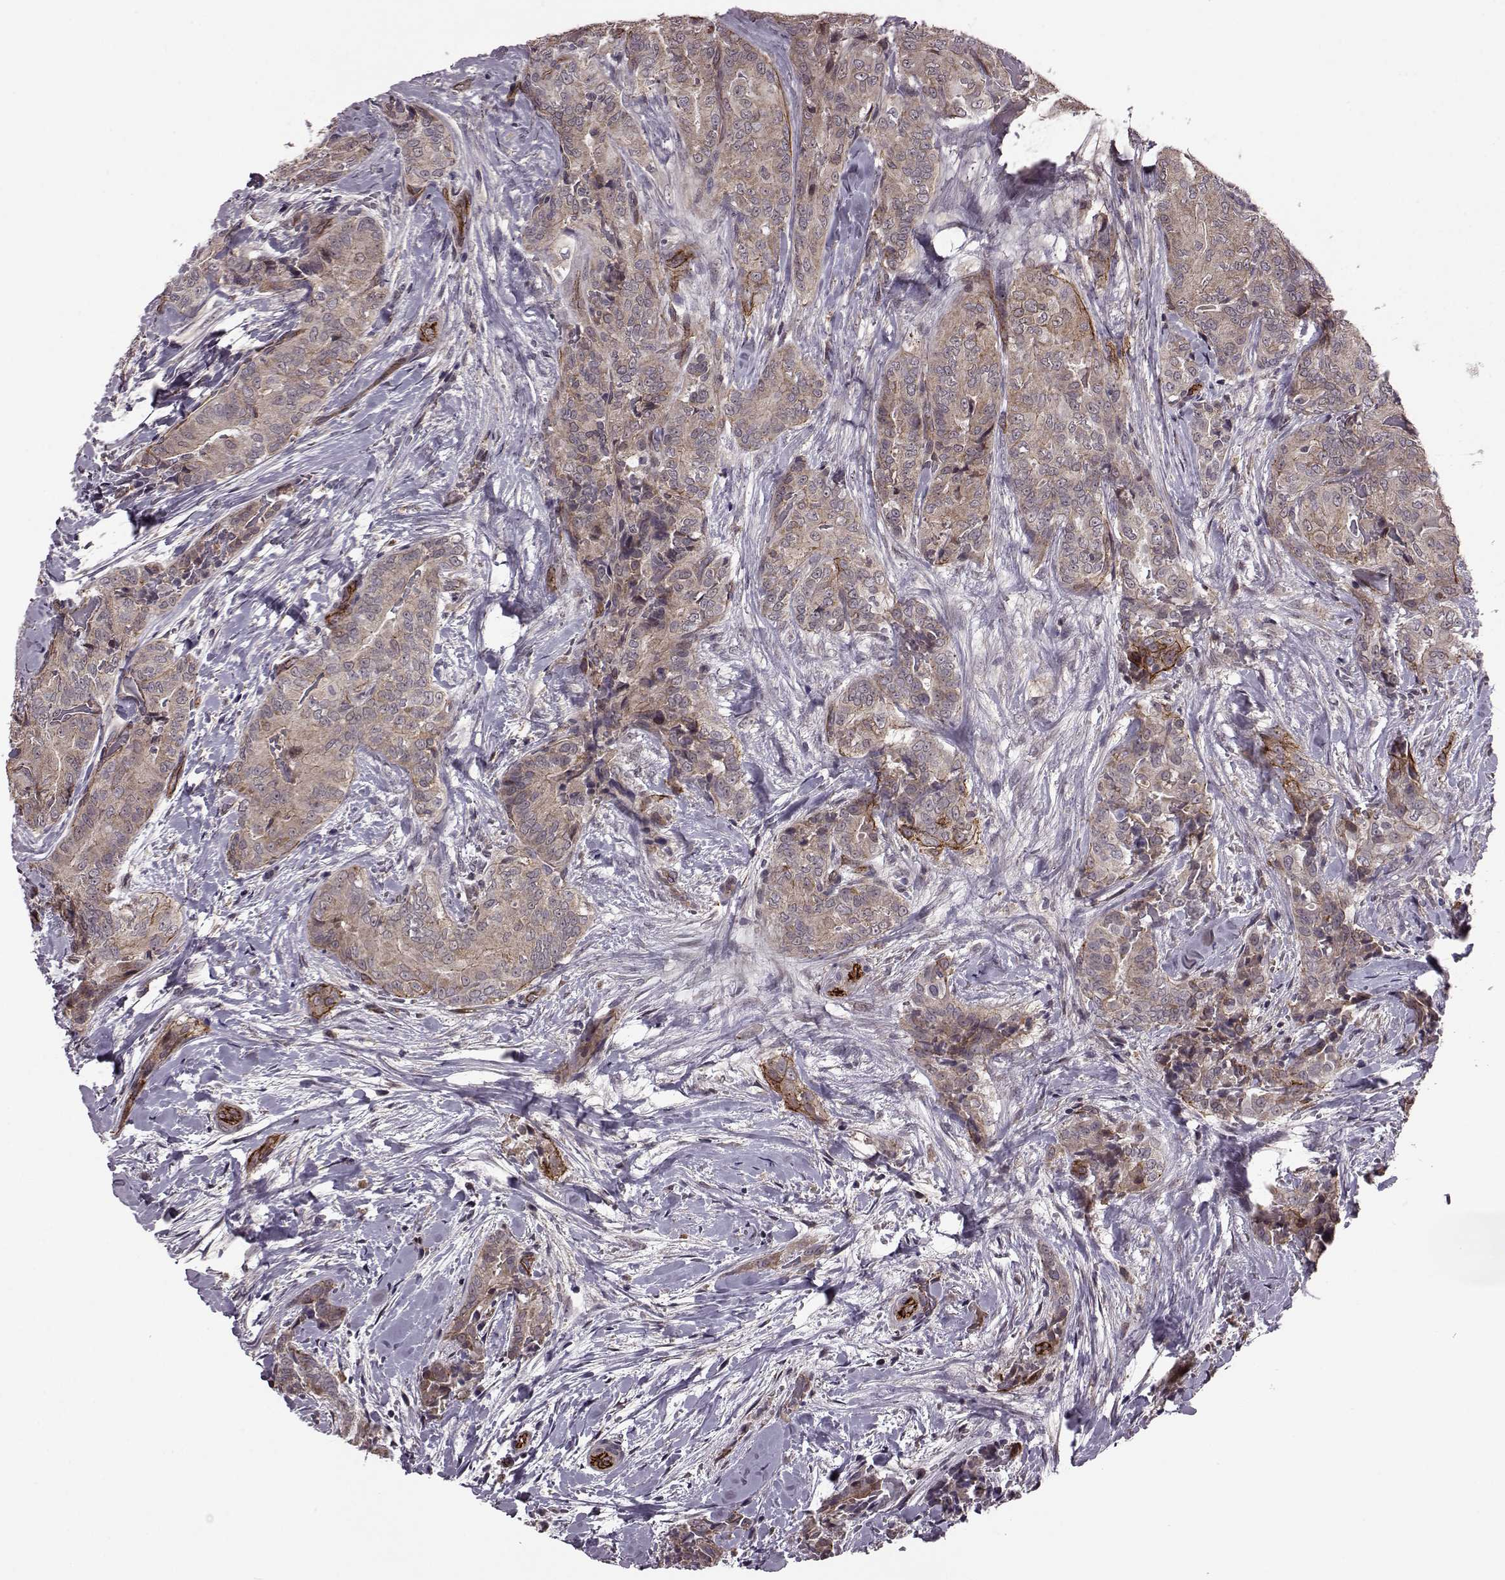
{"staining": {"intensity": "moderate", "quantity": ">75%", "location": "cytoplasmic/membranous"}, "tissue": "thyroid cancer", "cell_type": "Tumor cells", "image_type": "cancer", "snomed": [{"axis": "morphology", "description": "Papillary adenocarcinoma, NOS"}, {"axis": "topography", "description": "Thyroid gland"}], "caption": "Human thyroid cancer stained with a protein marker shows moderate staining in tumor cells.", "gene": "SYNPO", "patient": {"sex": "male", "age": 61}}